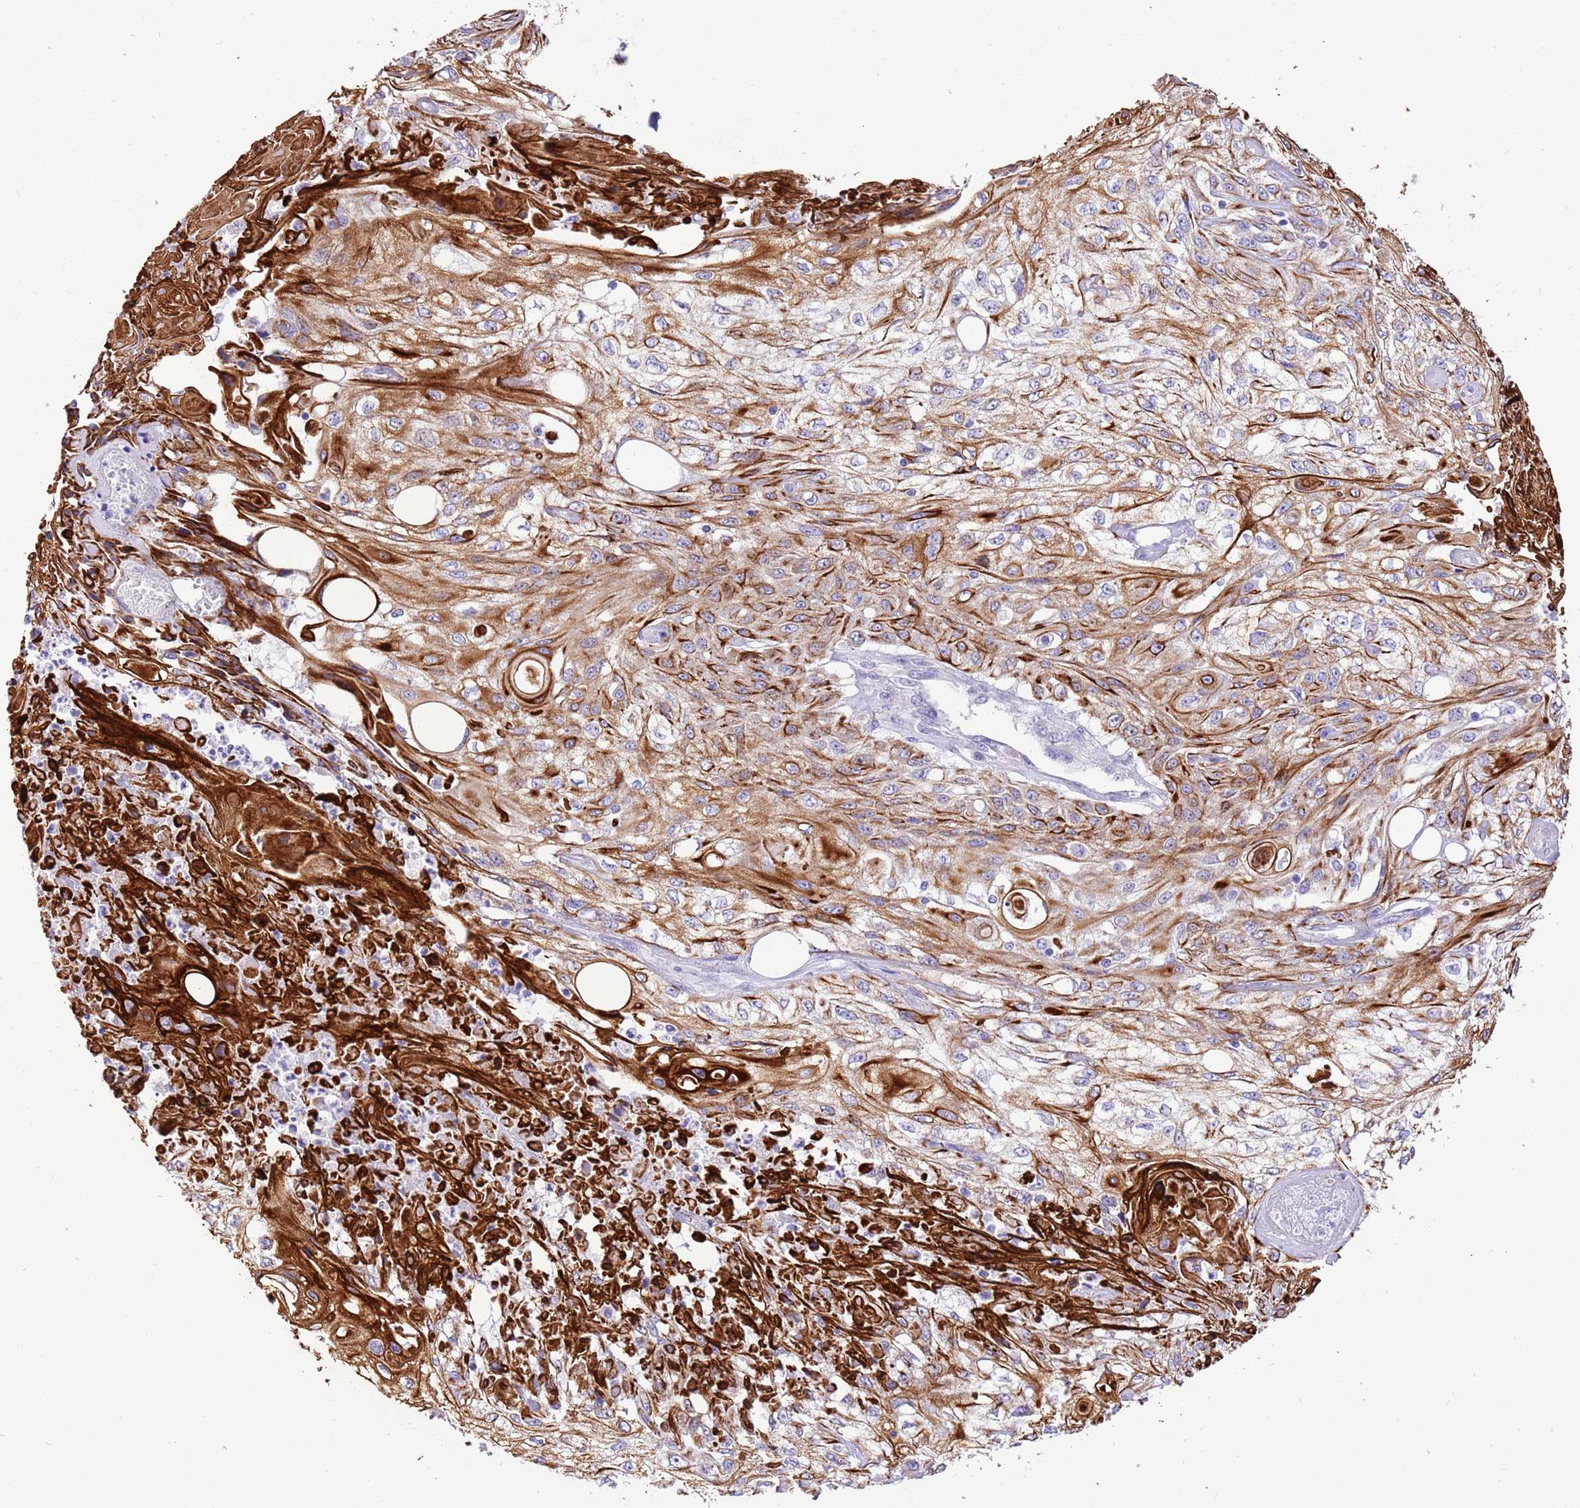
{"staining": {"intensity": "strong", "quantity": ">75%", "location": "cytoplasmic/membranous"}, "tissue": "skin cancer", "cell_type": "Tumor cells", "image_type": "cancer", "snomed": [{"axis": "morphology", "description": "Squamous cell carcinoma, NOS"}, {"axis": "morphology", "description": "Squamous cell carcinoma, metastatic, NOS"}, {"axis": "topography", "description": "Skin"}, {"axis": "topography", "description": "Lymph node"}], "caption": "Approximately >75% of tumor cells in human skin cancer (squamous cell carcinoma) demonstrate strong cytoplasmic/membranous protein positivity as visualized by brown immunohistochemical staining.", "gene": "R3HDM4", "patient": {"sex": "male", "age": 75}}